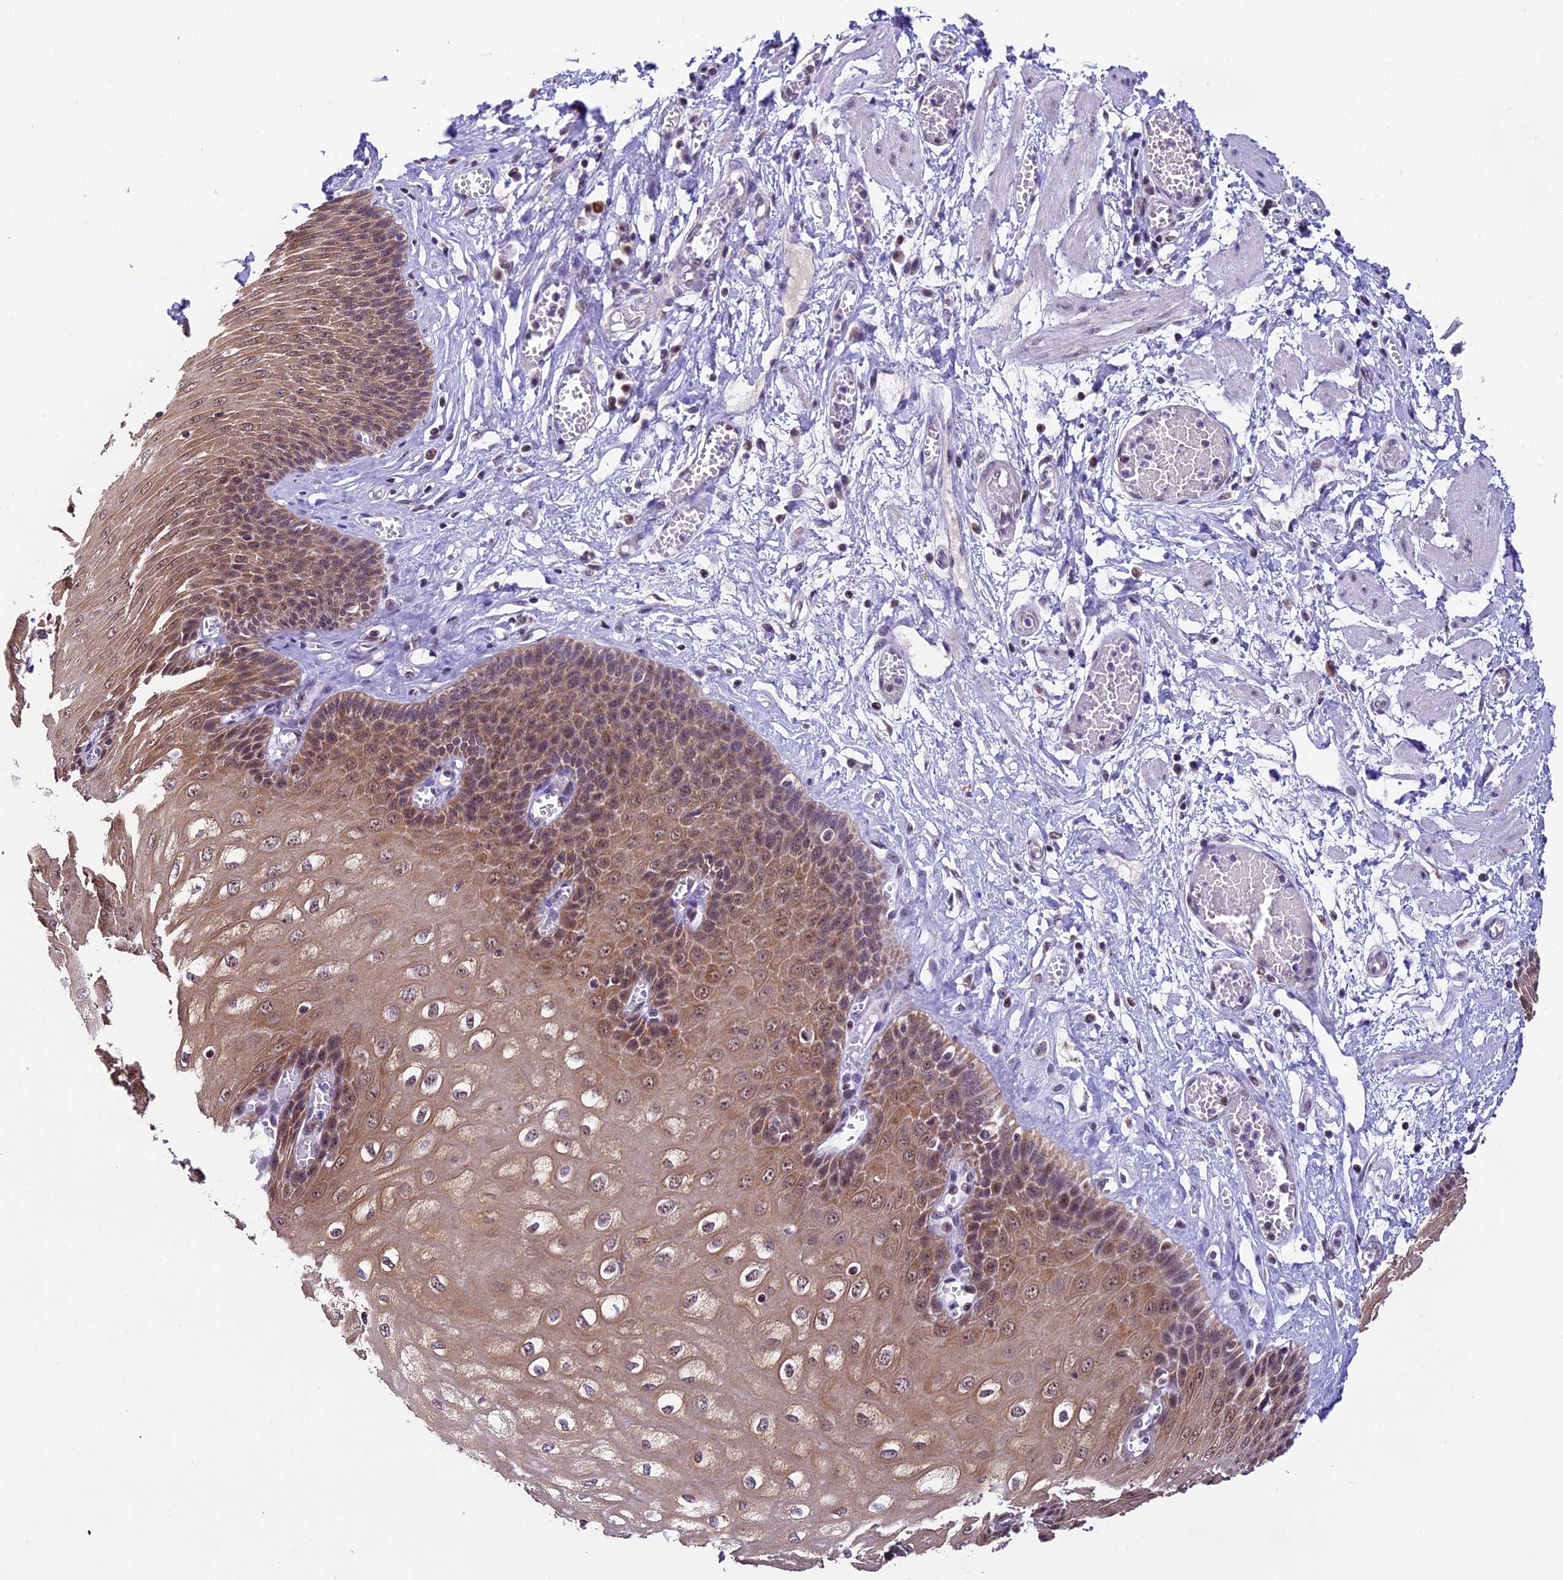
{"staining": {"intensity": "moderate", "quantity": ">75%", "location": "cytoplasmic/membranous,nuclear"}, "tissue": "esophagus", "cell_type": "Squamous epithelial cells", "image_type": "normal", "snomed": [{"axis": "morphology", "description": "Normal tissue, NOS"}, {"axis": "topography", "description": "Esophagus"}], "caption": "Squamous epithelial cells show medium levels of moderate cytoplasmic/membranous,nuclear expression in about >75% of cells in unremarkable human esophagus. (DAB IHC, brown staining for protein, blue staining for nuclei).", "gene": "CARS2", "patient": {"sex": "male", "age": 60}}